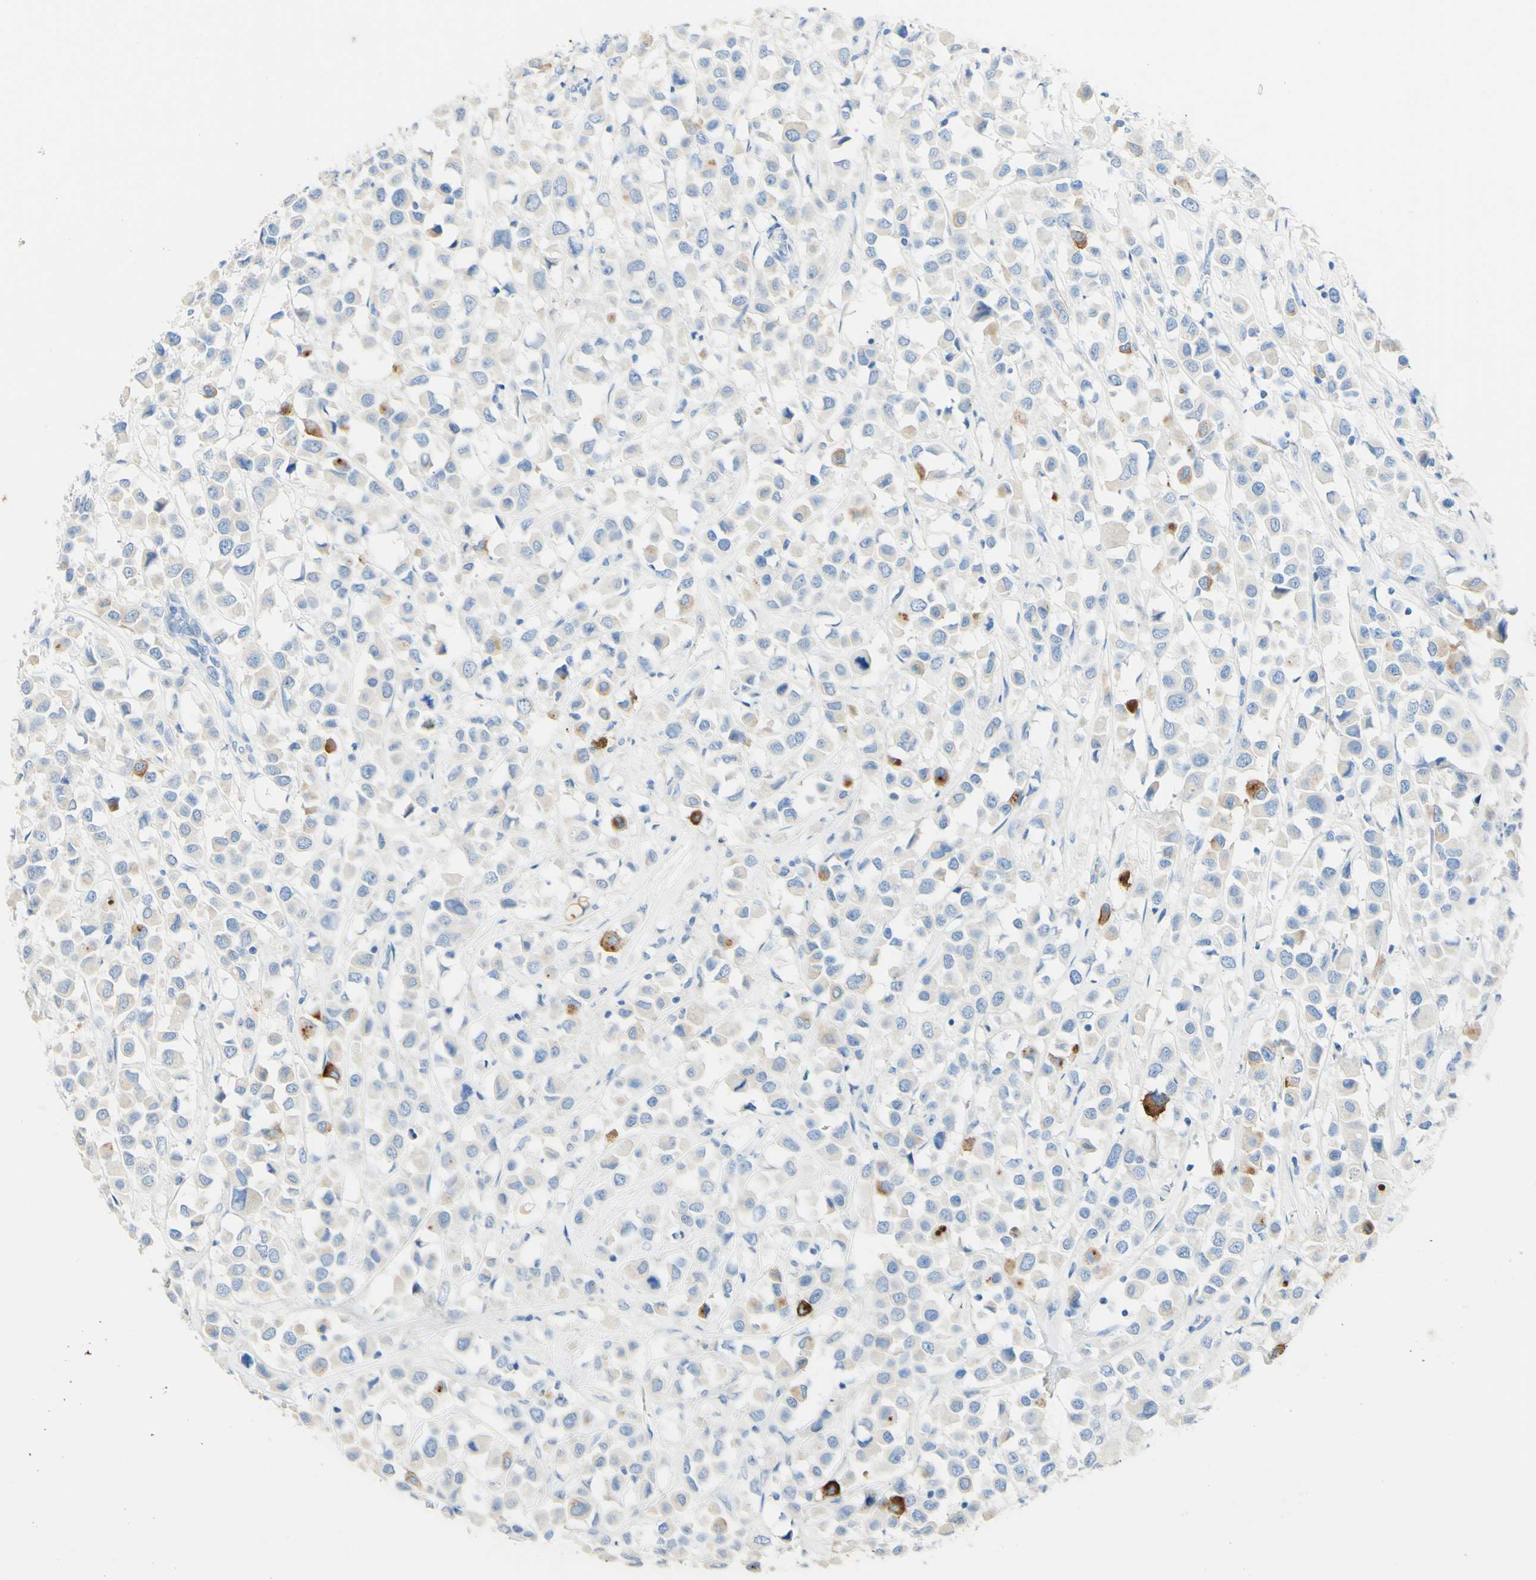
{"staining": {"intensity": "weak", "quantity": ">75%", "location": "cytoplasmic/membranous"}, "tissue": "breast cancer", "cell_type": "Tumor cells", "image_type": "cancer", "snomed": [{"axis": "morphology", "description": "Duct carcinoma"}, {"axis": "topography", "description": "Breast"}], "caption": "Human breast cancer stained for a protein (brown) reveals weak cytoplasmic/membranous positive staining in approximately >75% of tumor cells.", "gene": "PIGR", "patient": {"sex": "female", "age": 61}}